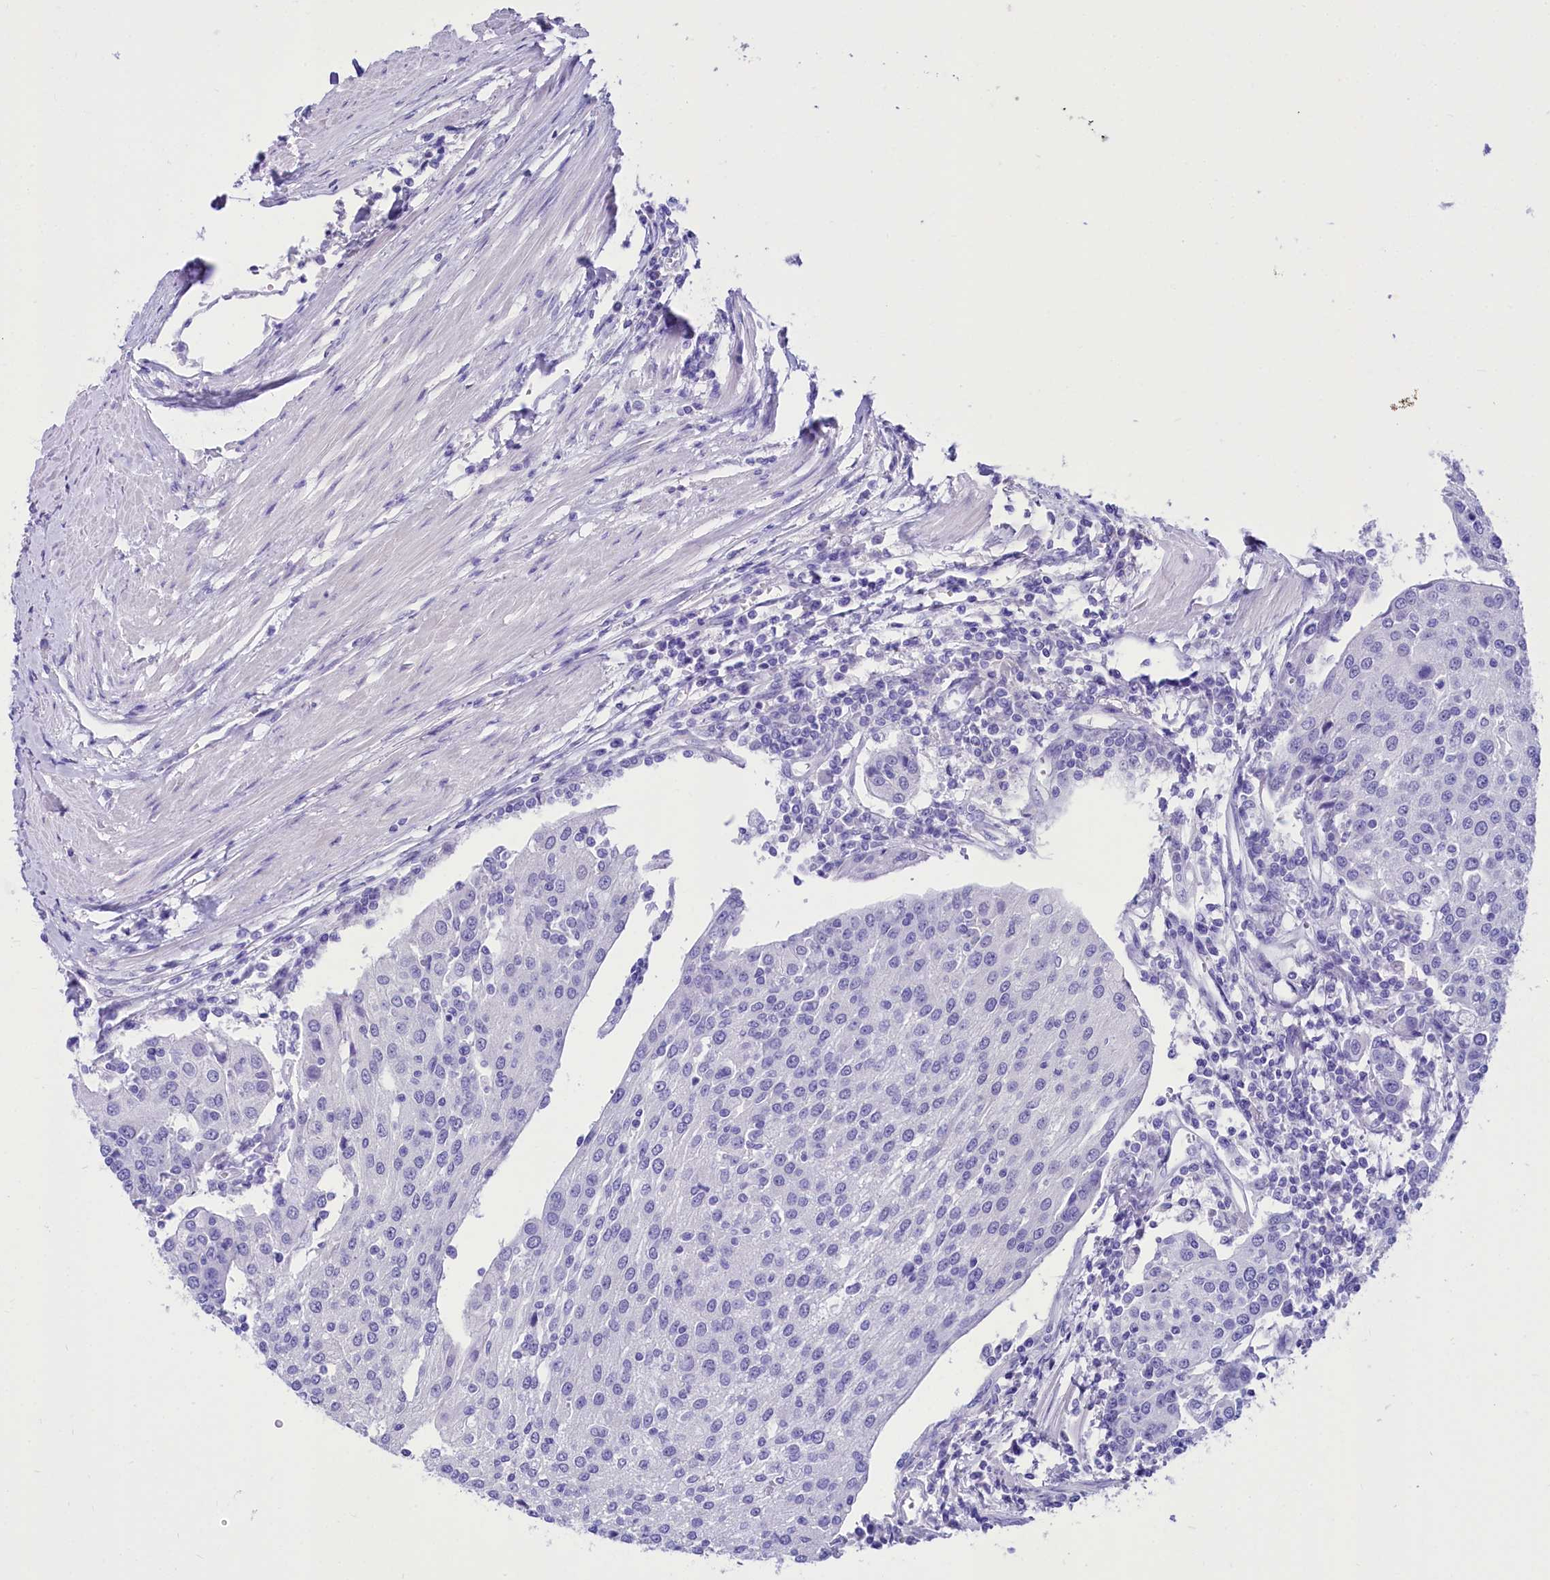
{"staining": {"intensity": "negative", "quantity": "none", "location": "none"}, "tissue": "urothelial cancer", "cell_type": "Tumor cells", "image_type": "cancer", "snomed": [{"axis": "morphology", "description": "Urothelial carcinoma, High grade"}, {"axis": "topography", "description": "Urinary bladder"}], "caption": "Human high-grade urothelial carcinoma stained for a protein using immunohistochemistry (IHC) shows no positivity in tumor cells.", "gene": "TTC36", "patient": {"sex": "female", "age": 85}}